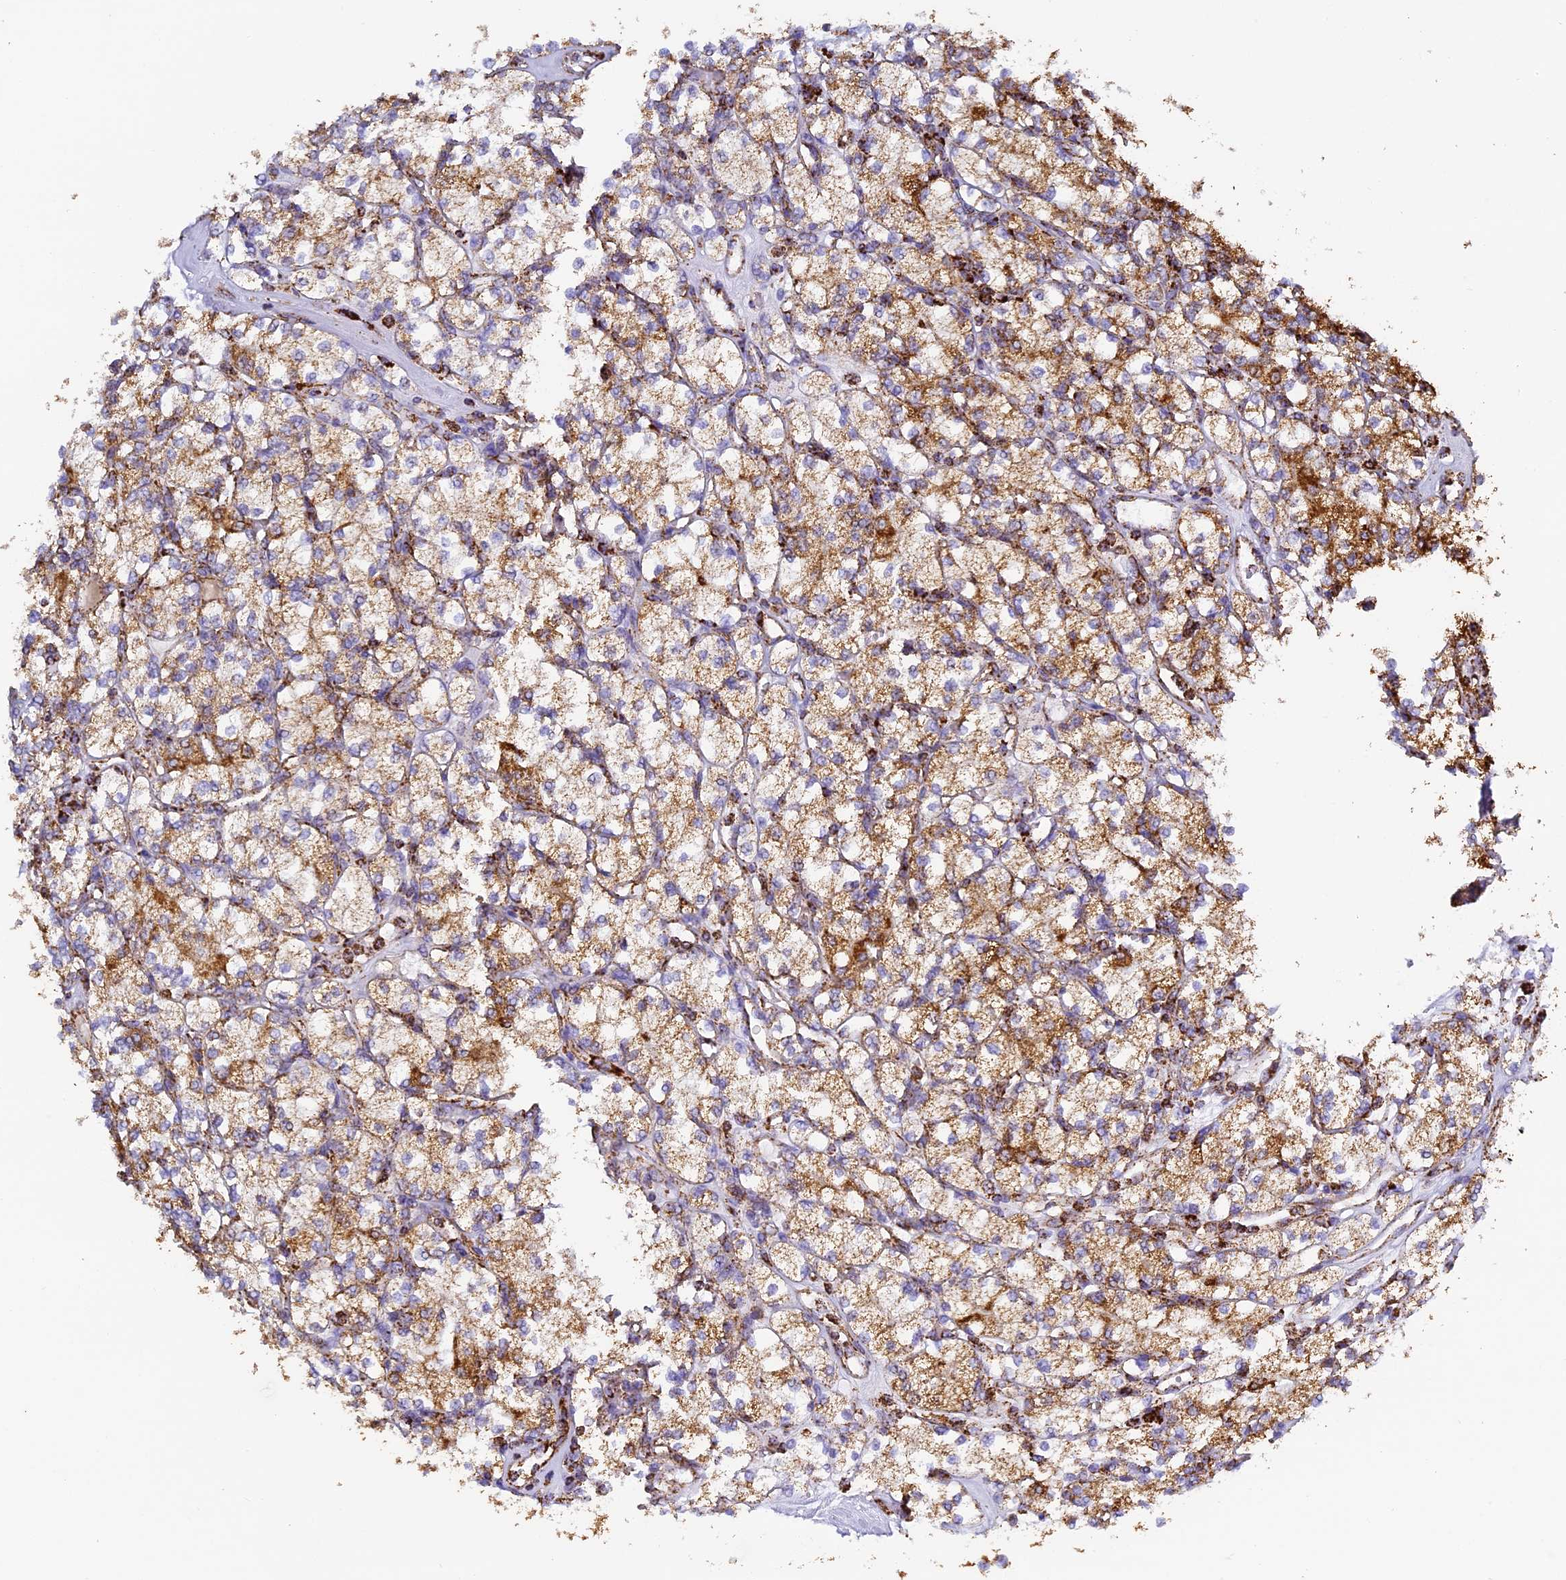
{"staining": {"intensity": "moderate", "quantity": ">75%", "location": "cytoplasmic/membranous"}, "tissue": "renal cancer", "cell_type": "Tumor cells", "image_type": "cancer", "snomed": [{"axis": "morphology", "description": "Adenocarcinoma, NOS"}, {"axis": "topography", "description": "Kidney"}], "caption": "An IHC micrograph of tumor tissue is shown. Protein staining in brown highlights moderate cytoplasmic/membranous positivity in adenocarcinoma (renal) within tumor cells.", "gene": "STK17A", "patient": {"sex": "male", "age": 77}}